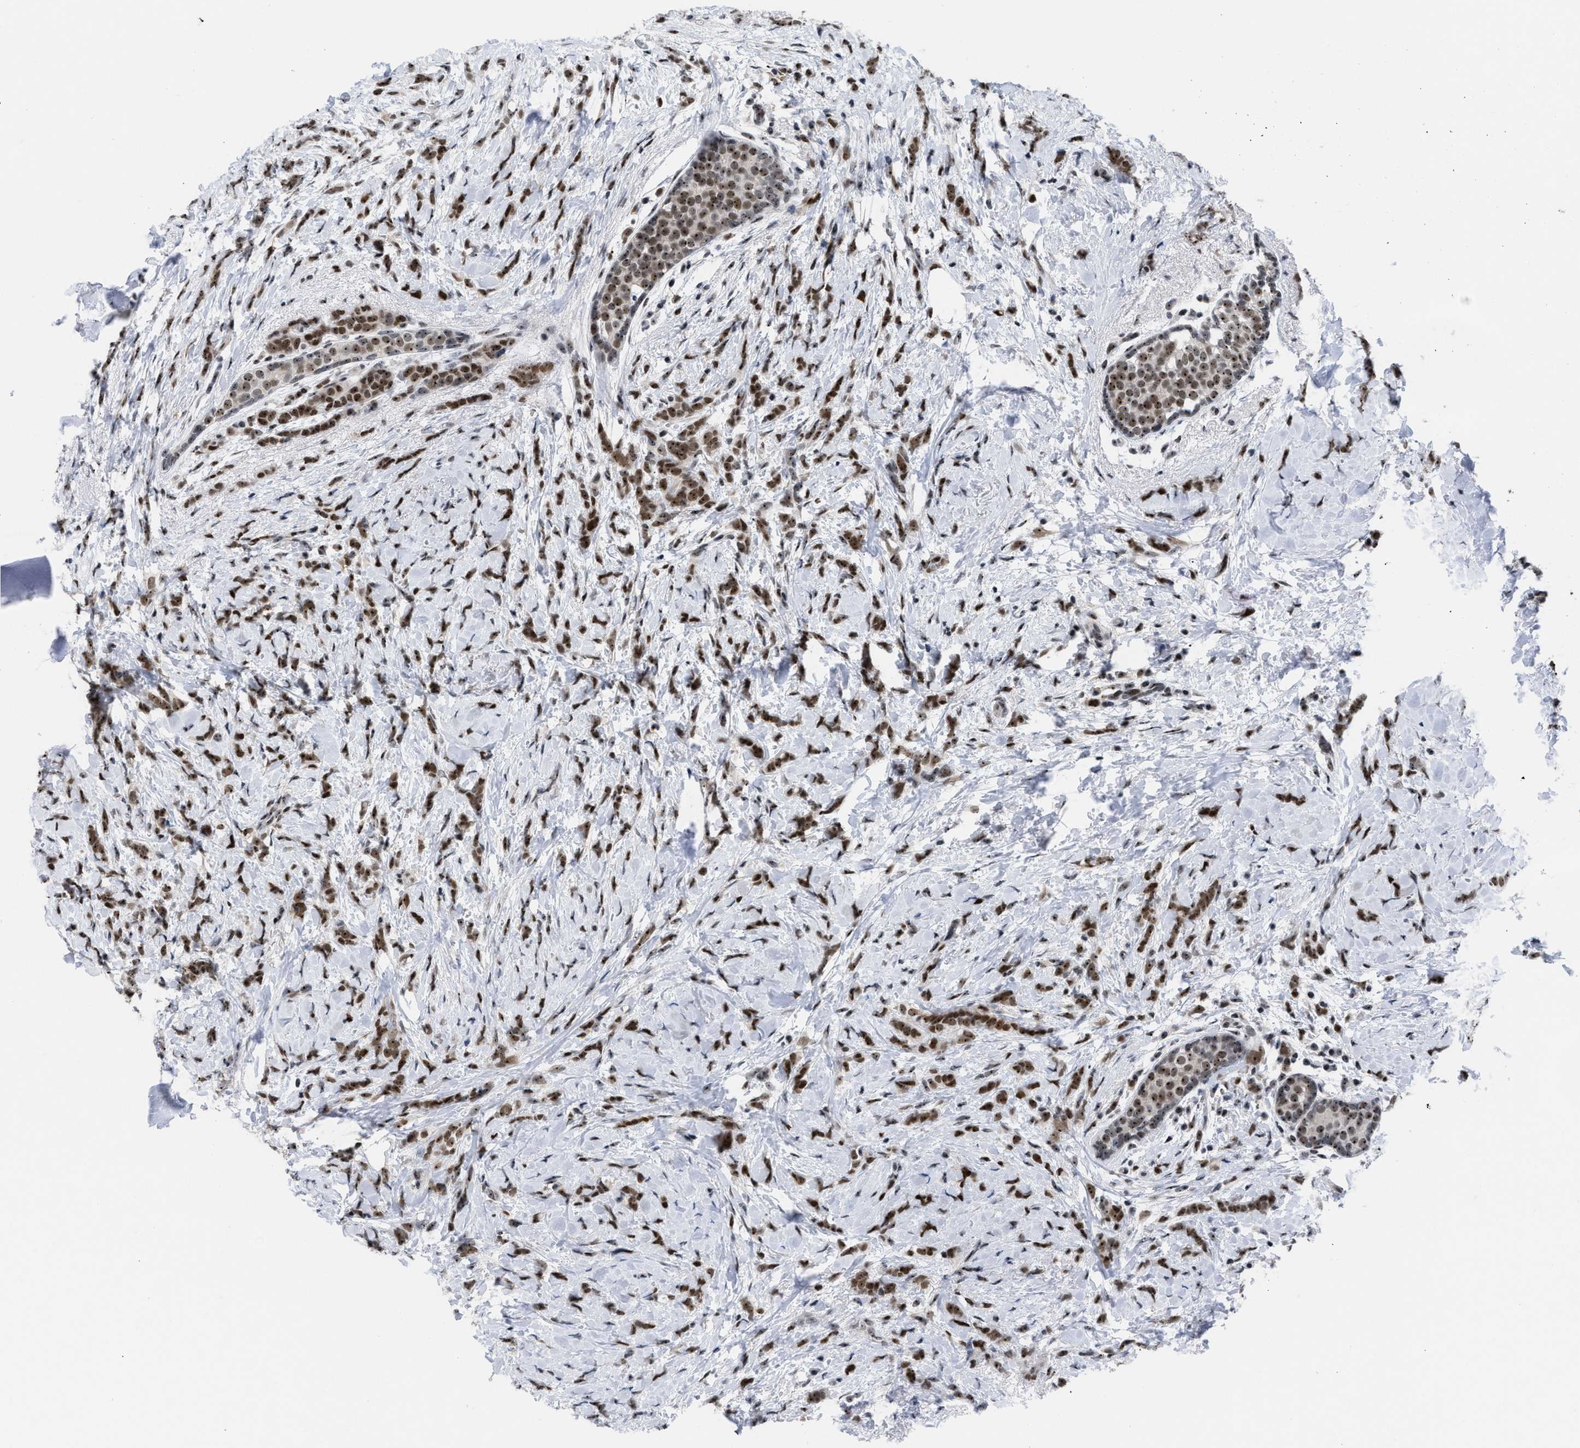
{"staining": {"intensity": "moderate", "quantity": ">75%", "location": "nuclear"}, "tissue": "breast cancer", "cell_type": "Tumor cells", "image_type": "cancer", "snomed": [{"axis": "morphology", "description": "Lobular carcinoma, in situ"}, {"axis": "morphology", "description": "Lobular carcinoma"}, {"axis": "topography", "description": "Breast"}], "caption": "Immunohistochemistry micrograph of neoplastic tissue: breast cancer (lobular carcinoma) stained using immunohistochemistry (IHC) reveals medium levels of moderate protein expression localized specifically in the nuclear of tumor cells, appearing as a nuclear brown color.", "gene": "NOP58", "patient": {"sex": "female", "age": 41}}